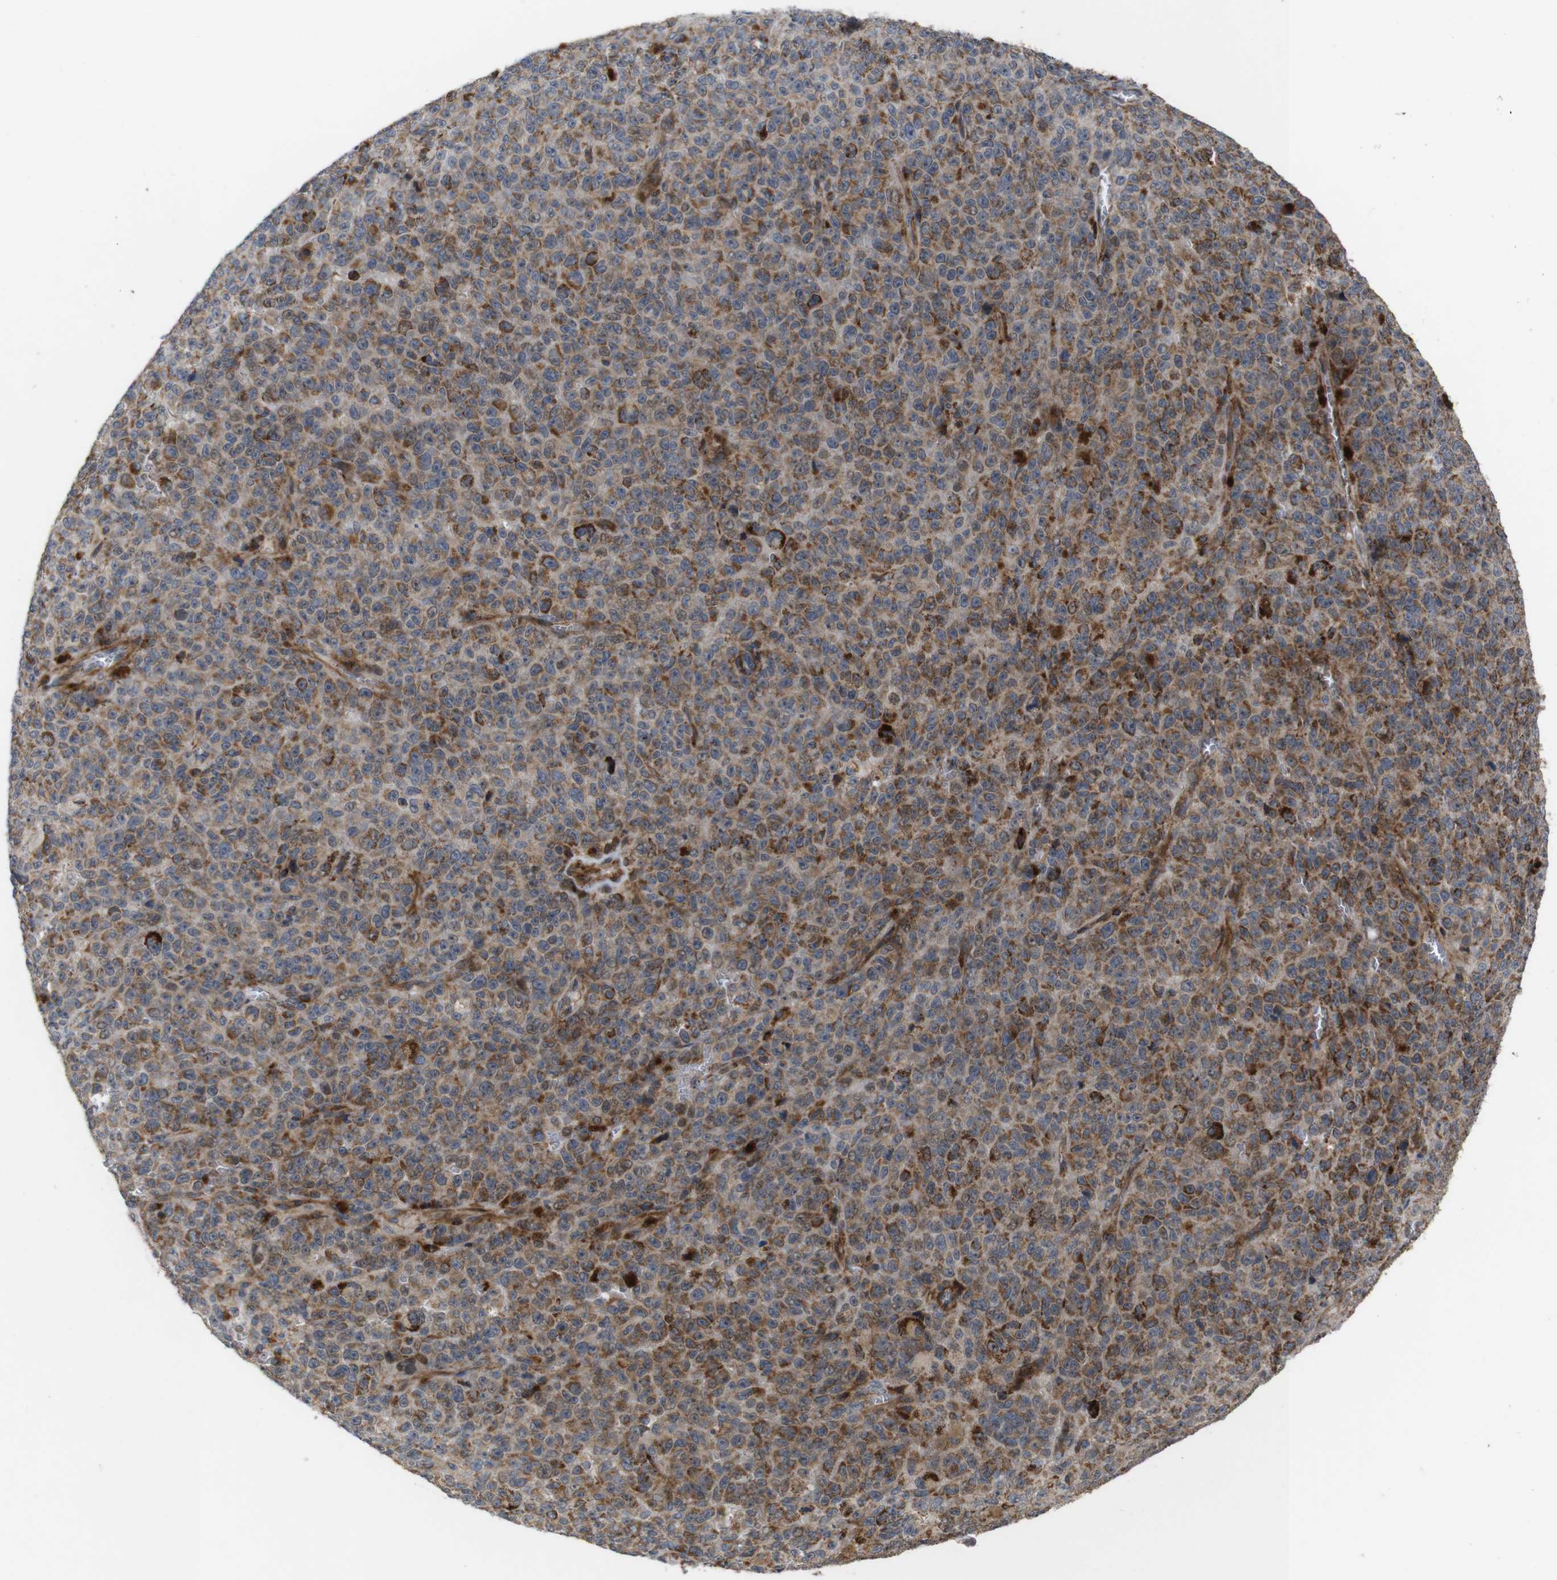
{"staining": {"intensity": "moderate", "quantity": ">75%", "location": "cytoplasmic/membranous"}, "tissue": "melanoma", "cell_type": "Tumor cells", "image_type": "cancer", "snomed": [{"axis": "morphology", "description": "Malignant melanoma, NOS"}, {"axis": "topography", "description": "Skin"}], "caption": "Human melanoma stained with a protein marker reveals moderate staining in tumor cells.", "gene": "ATP7B", "patient": {"sex": "female", "age": 82}}